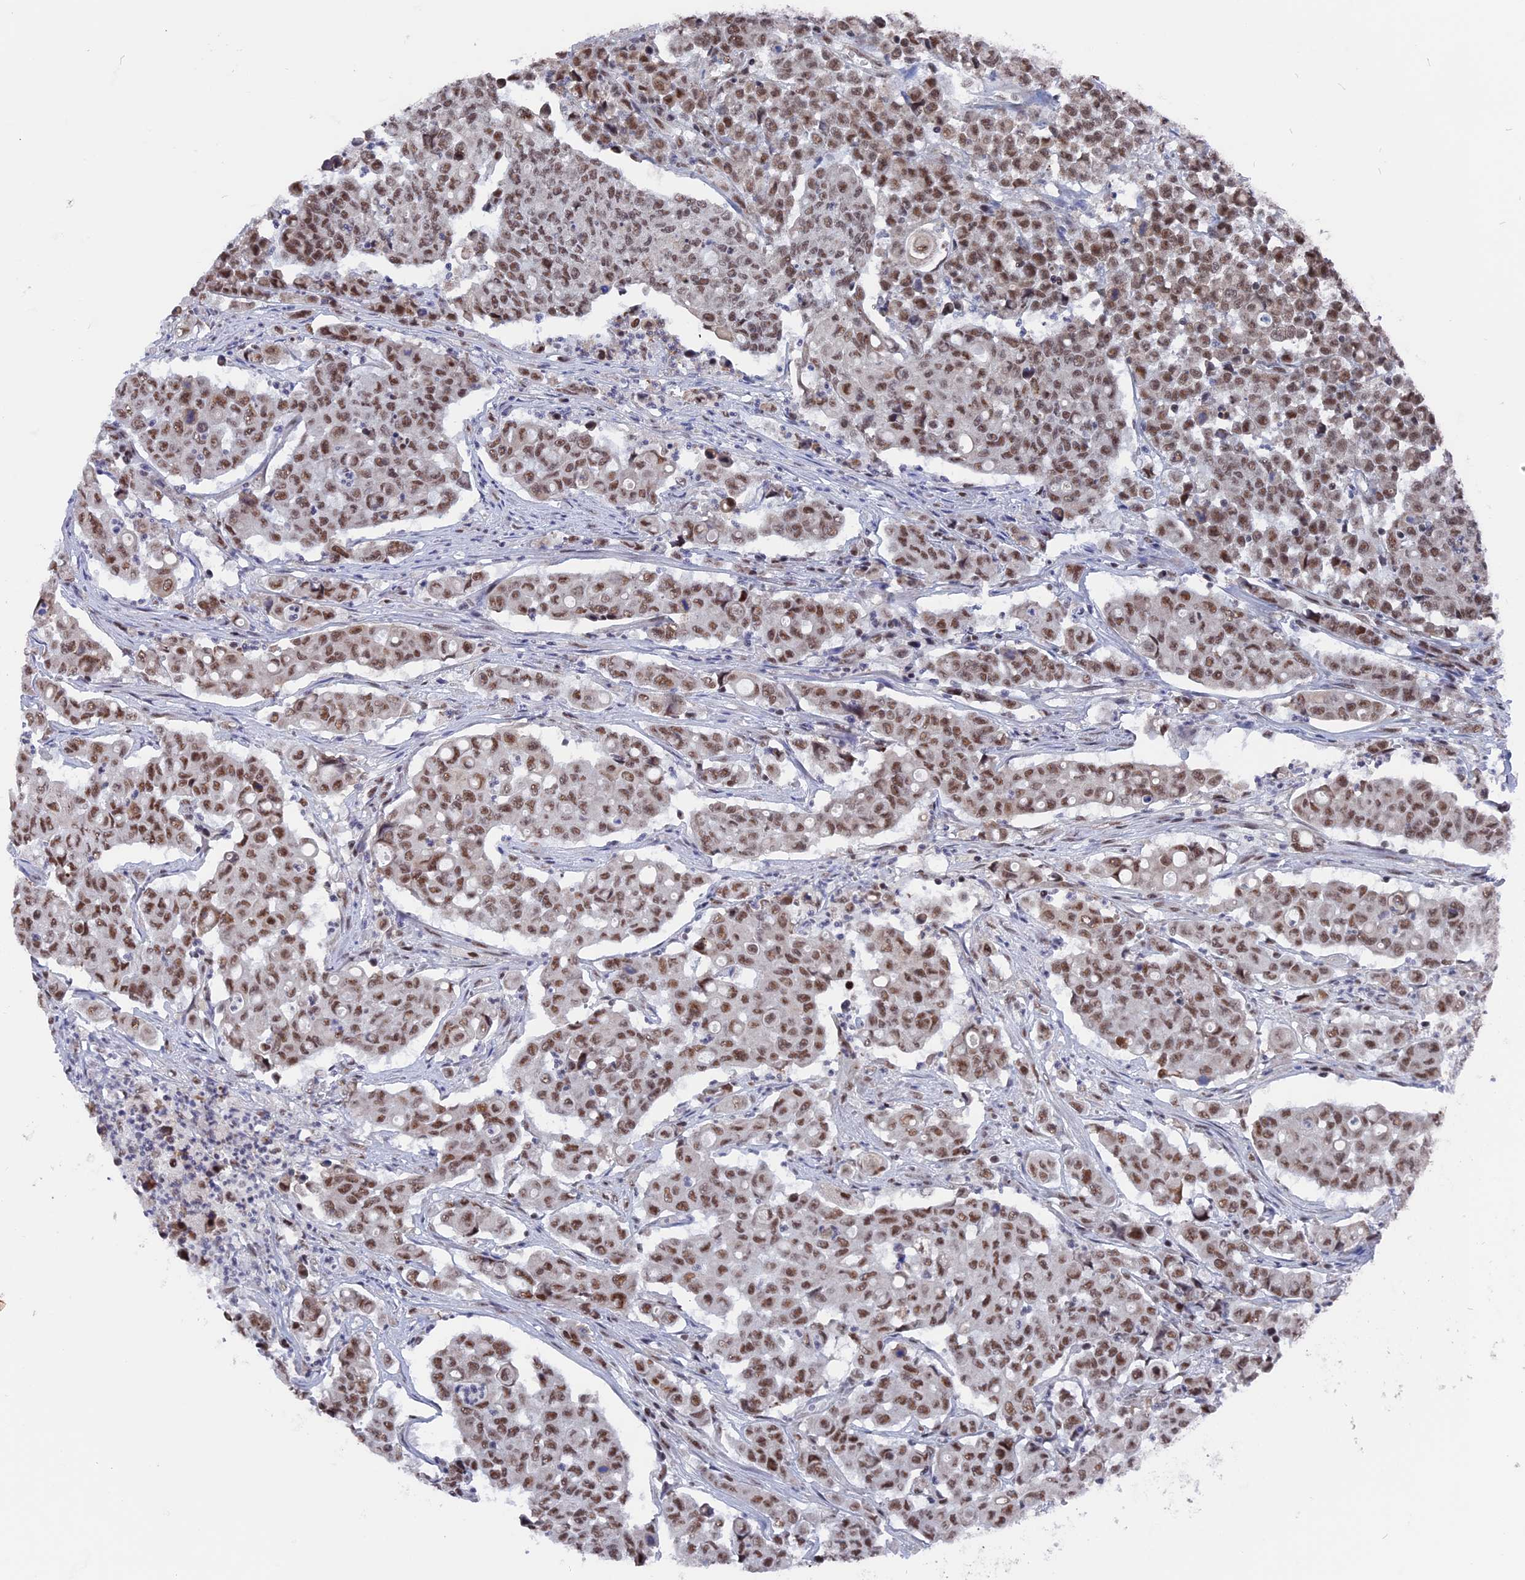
{"staining": {"intensity": "moderate", "quantity": ">75%", "location": "nuclear"}, "tissue": "colorectal cancer", "cell_type": "Tumor cells", "image_type": "cancer", "snomed": [{"axis": "morphology", "description": "Adenocarcinoma, NOS"}, {"axis": "topography", "description": "Colon"}], "caption": "IHC histopathology image of neoplastic tissue: colorectal cancer stained using immunohistochemistry (IHC) exhibits medium levels of moderate protein expression localized specifically in the nuclear of tumor cells, appearing as a nuclear brown color.", "gene": "SF3A2", "patient": {"sex": "male", "age": 51}}